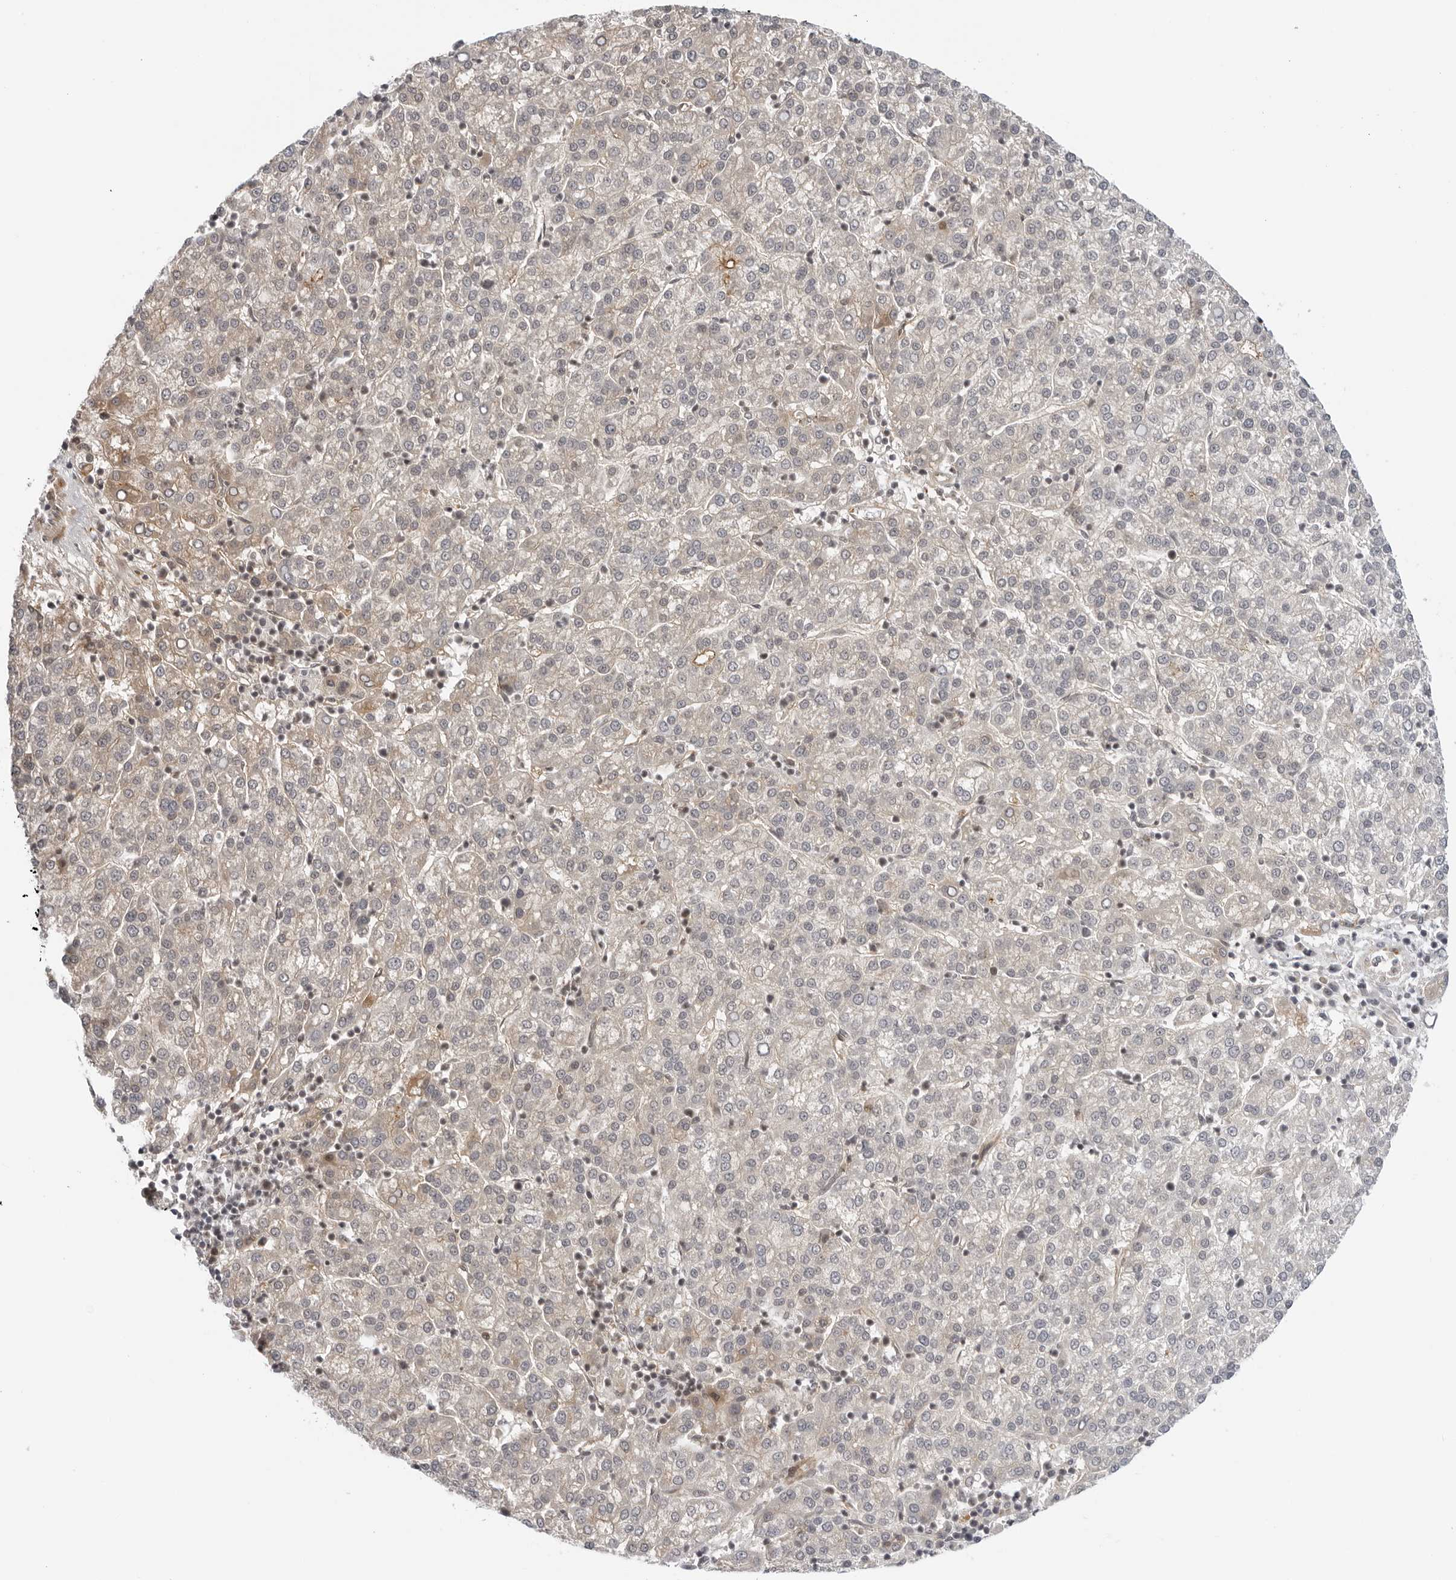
{"staining": {"intensity": "negative", "quantity": "none", "location": "none"}, "tissue": "liver cancer", "cell_type": "Tumor cells", "image_type": "cancer", "snomed": [{"axis": "morphology", "description": "Carcinoma, Hepatocellular, NOS"}, {"axis": "topography", "description": "Liver"}], "caption": "Hepatocellular carcinoma (liver) was stained to show a protein in brown. There is no significant positivity in tumor cells.", "gene": "SUGCT", "patient": {"sex": "female", "age": 58}}